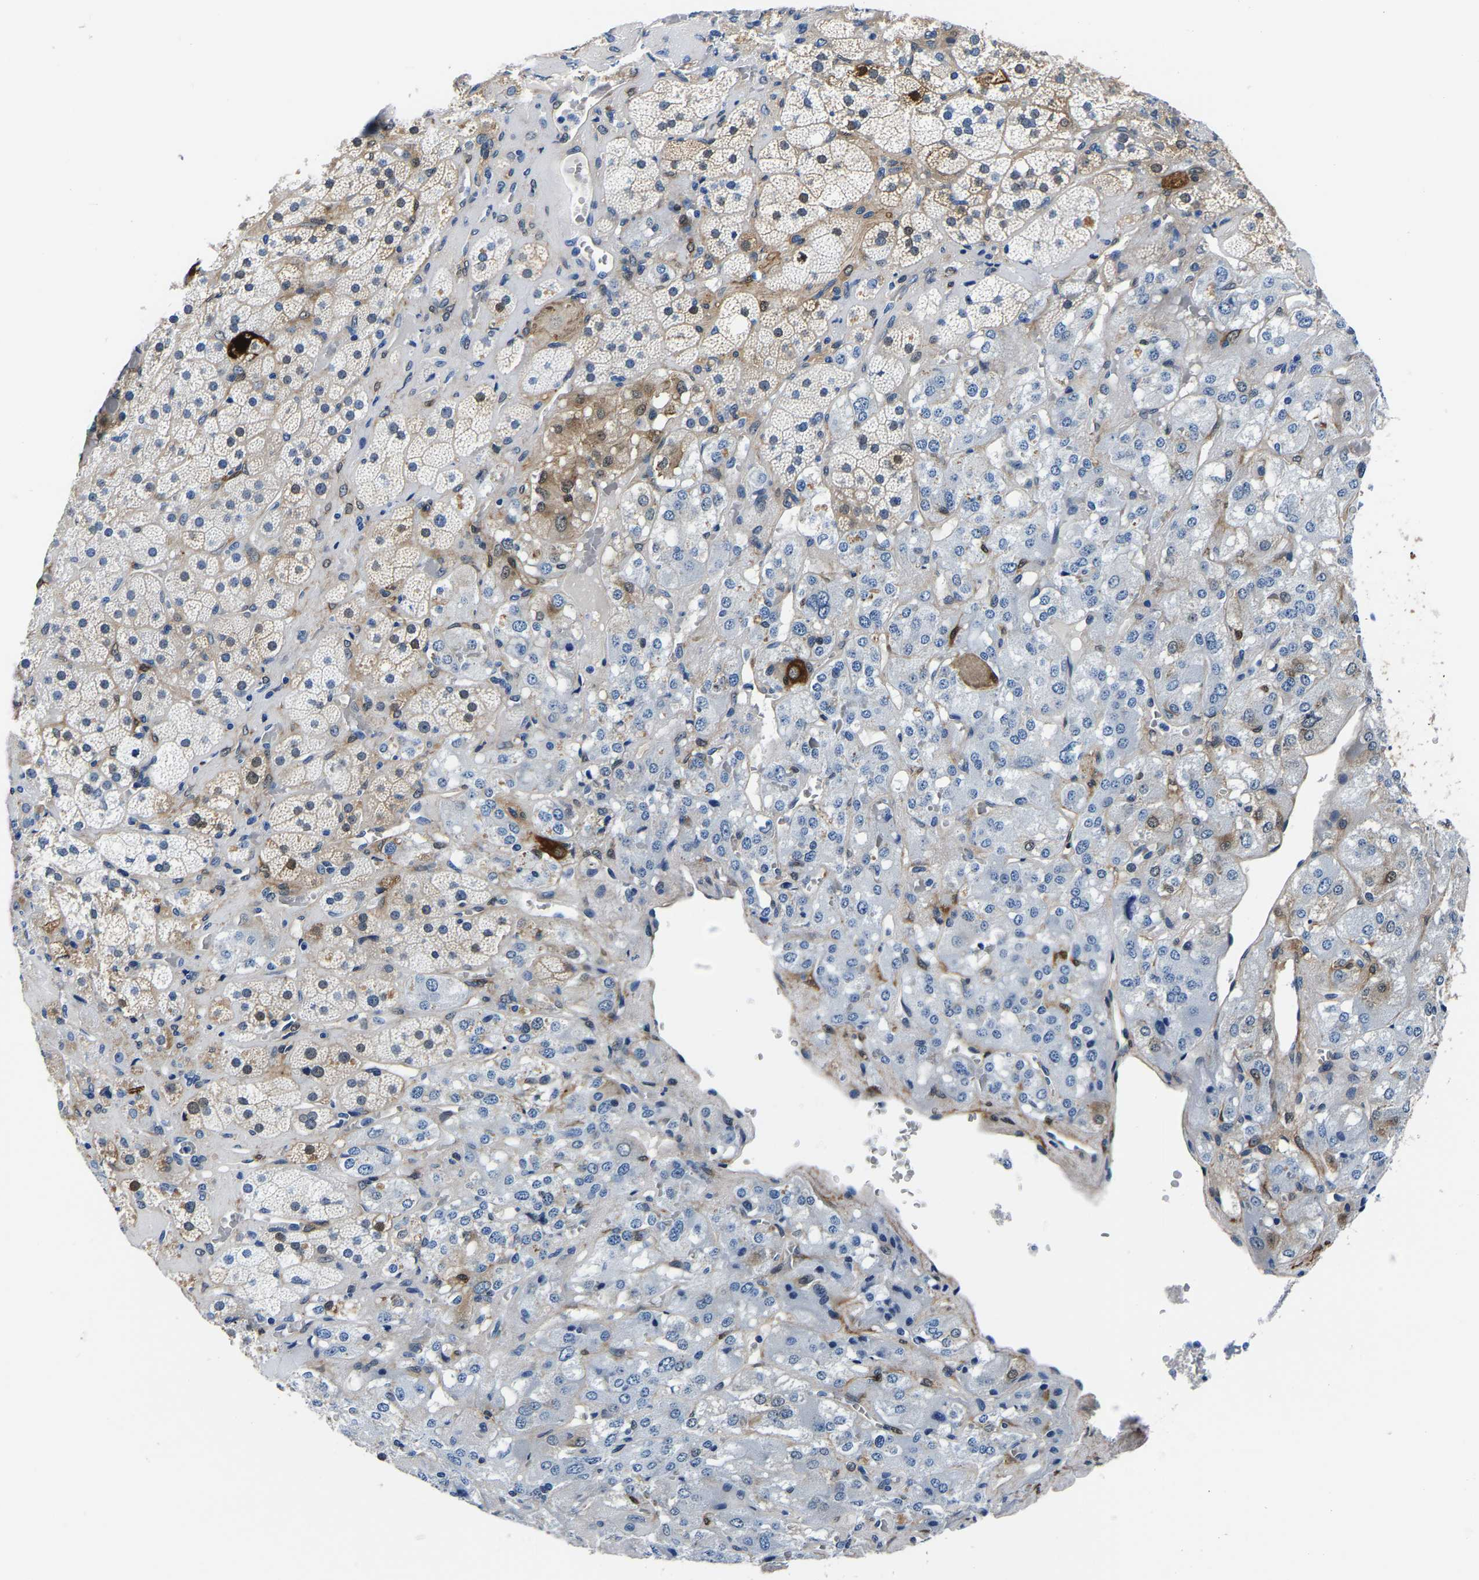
{"staining": {"intensity": "weak", "quantity": "25%-75%", "location": "cytoplasmic/membranous"}, "tissue": "adrenal gland", "cell_type": "Glandular cells", "image_type": "normal", "snomed": [{"axis": "morphology", "description": "Normal tissue, NOS"}, {"axis": "topography", "description": "Adrenal gland"}], "caption": "Immunohistochemical staining of unremarkable adrenal gland demonstrates low levels of weak cytoplasmic/membranous staining in approximately 25%-75% of glandular cells.", "gene": "S100A13", "patient": {"sex": "male", "age": 57}}